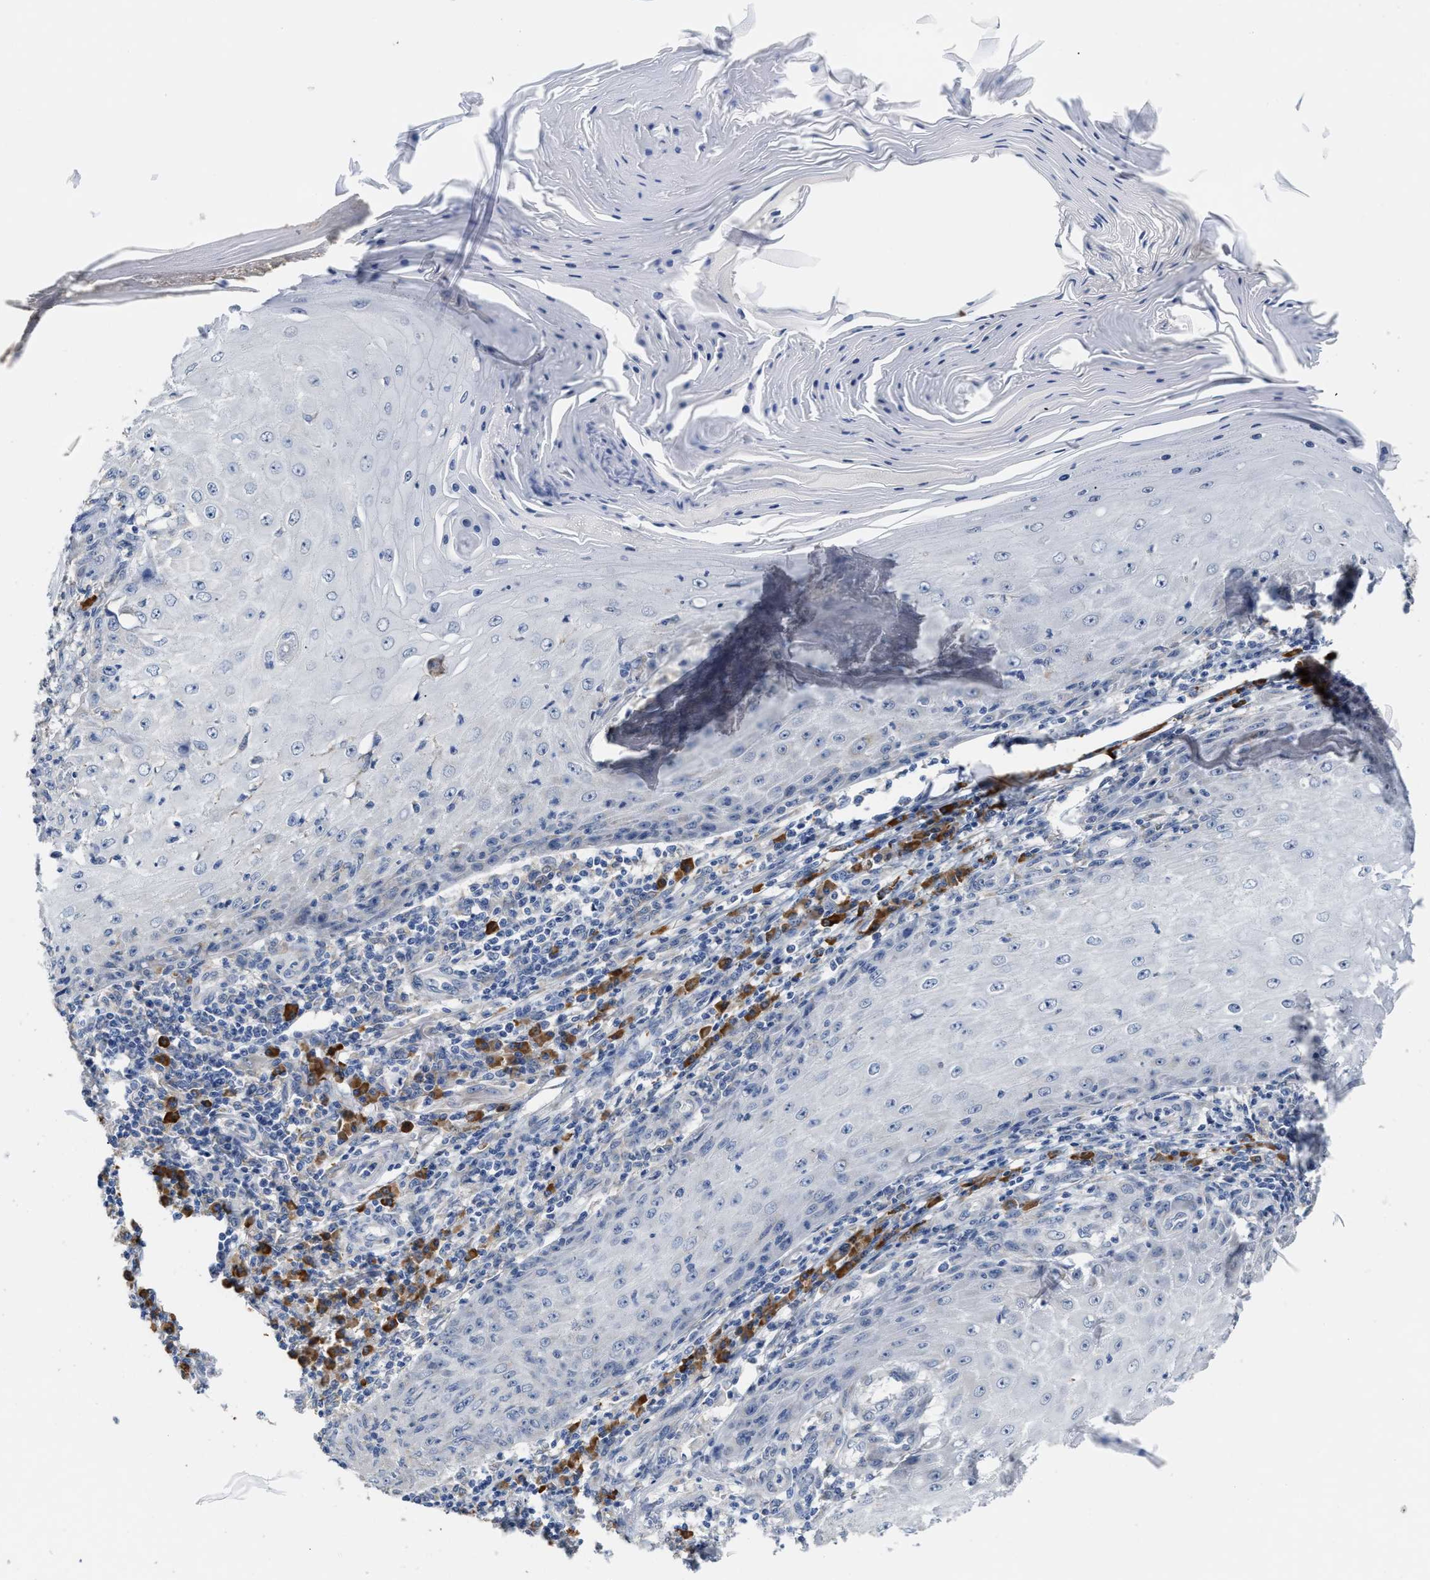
{"staining": {"intensity": "negative", "quantity": "none", "location": "none"}, "tissue": "skin cancer", "cell_type": "Tumor cells", "image_type": "cancer", "snomed": [{"axis": "morphology", "description": "Squamous cell carcinoma, NOS"}, {"axis": "topography", "description": "Skin"}], "caption": "High power microscopy histopathology image of an IHC image of skin cancer, revealing no significant positivity in tumor cells. Nuclei are stained in blue.", "gene": "RYR2", "patient": {"sex": "female", "age": 73}}